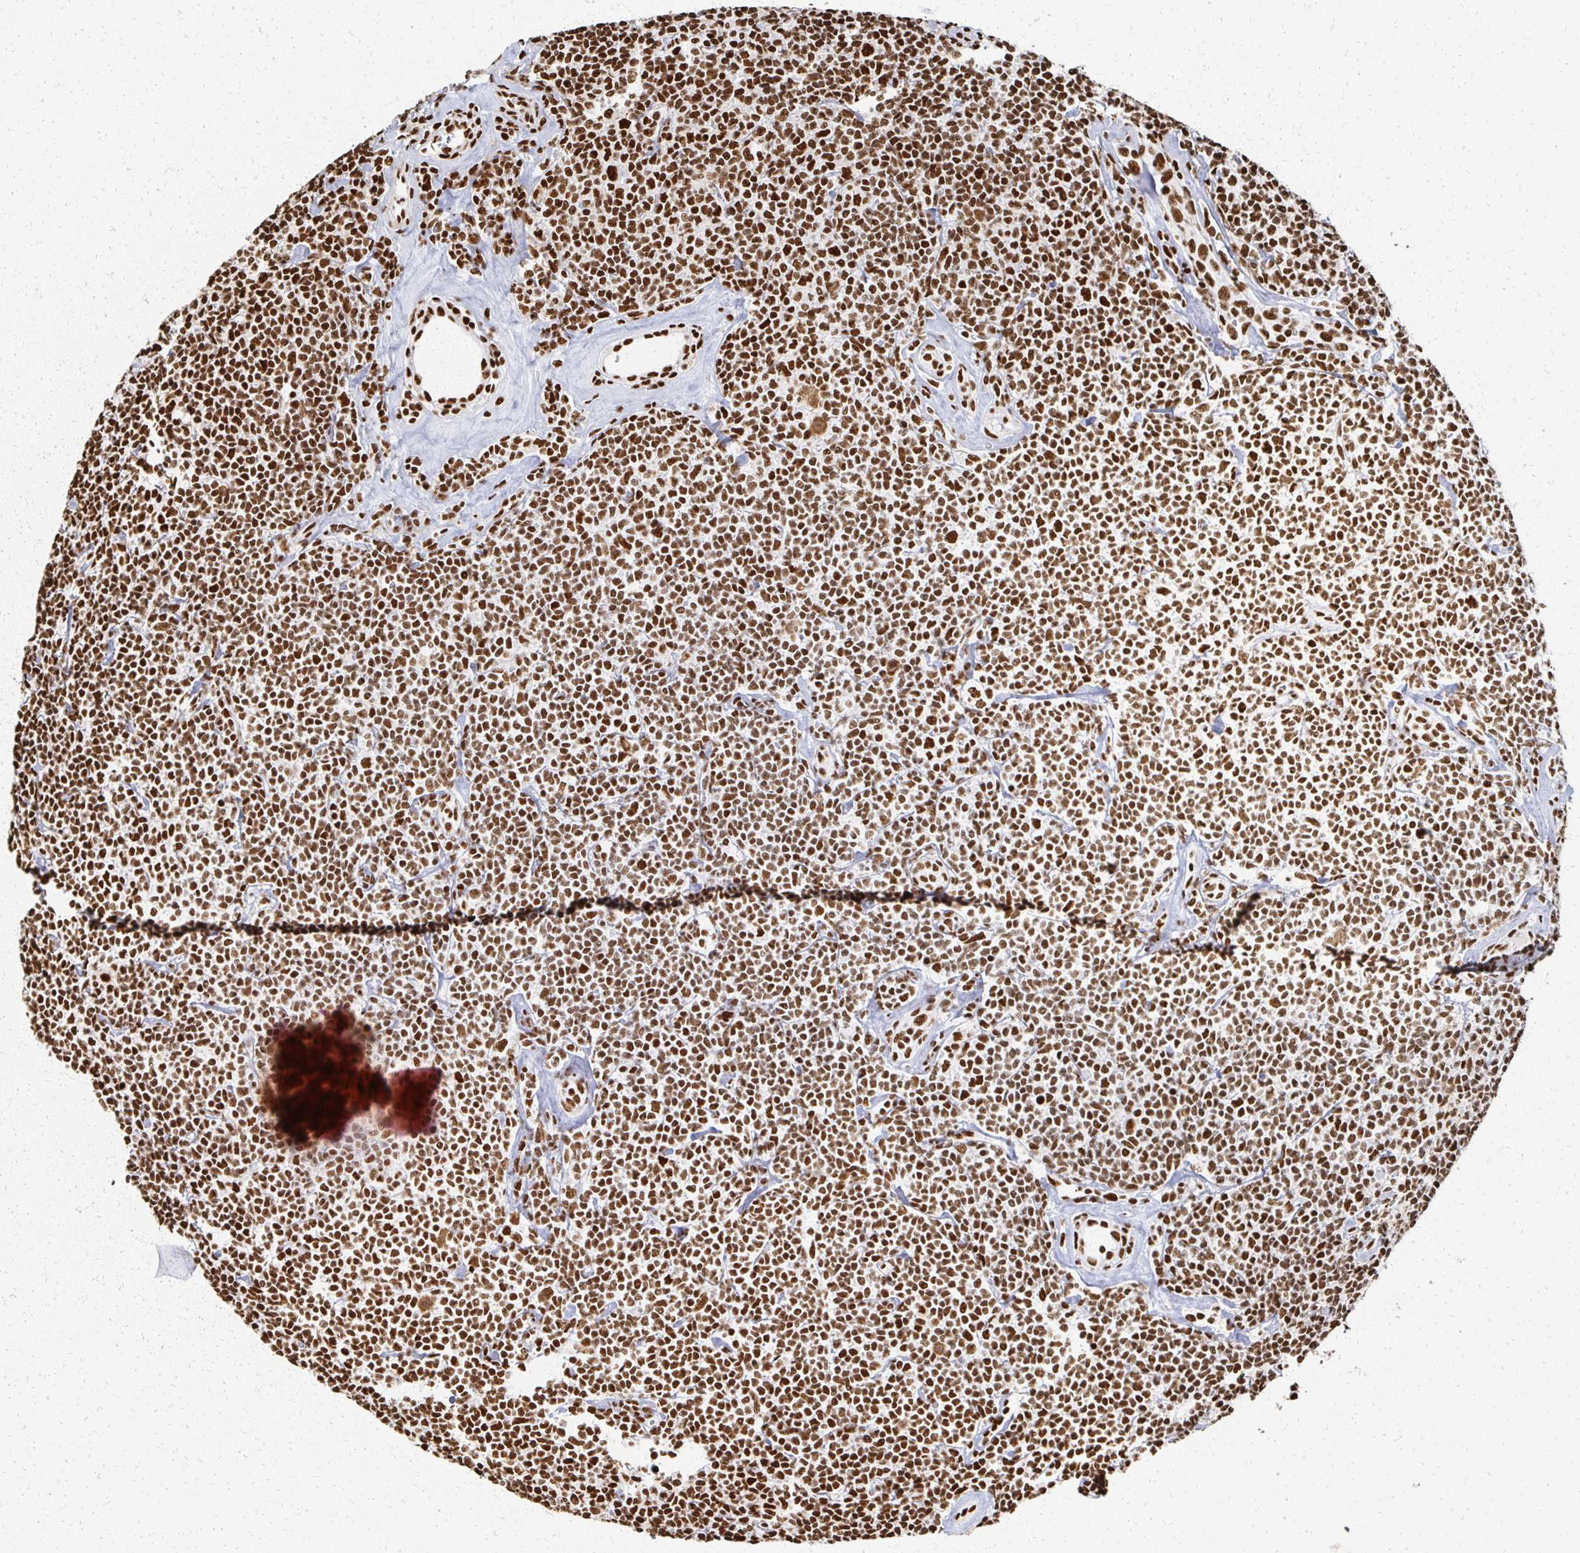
{"staining": {"intensity": "strong", "quantity": ">75%", "location": "nuclear"}, "tissue": "lymphoma", "cell_type": "Tumor cells", "image_type": "cancer", "snomed": [{"axis": "morphology", "description": "Malignant lymphoma, non-Hodgkin's type, Low grade"}, {"axis": "topography", "description": "Lymph node"}], "caption": "This image displays immunohistochemistry (IHC) staining of human lymphoma, with high strong nuclear expression in approximately >75% of tumor cells.", "gene": "RBBP7", "patient": {"sex": "female", "age": 56}}